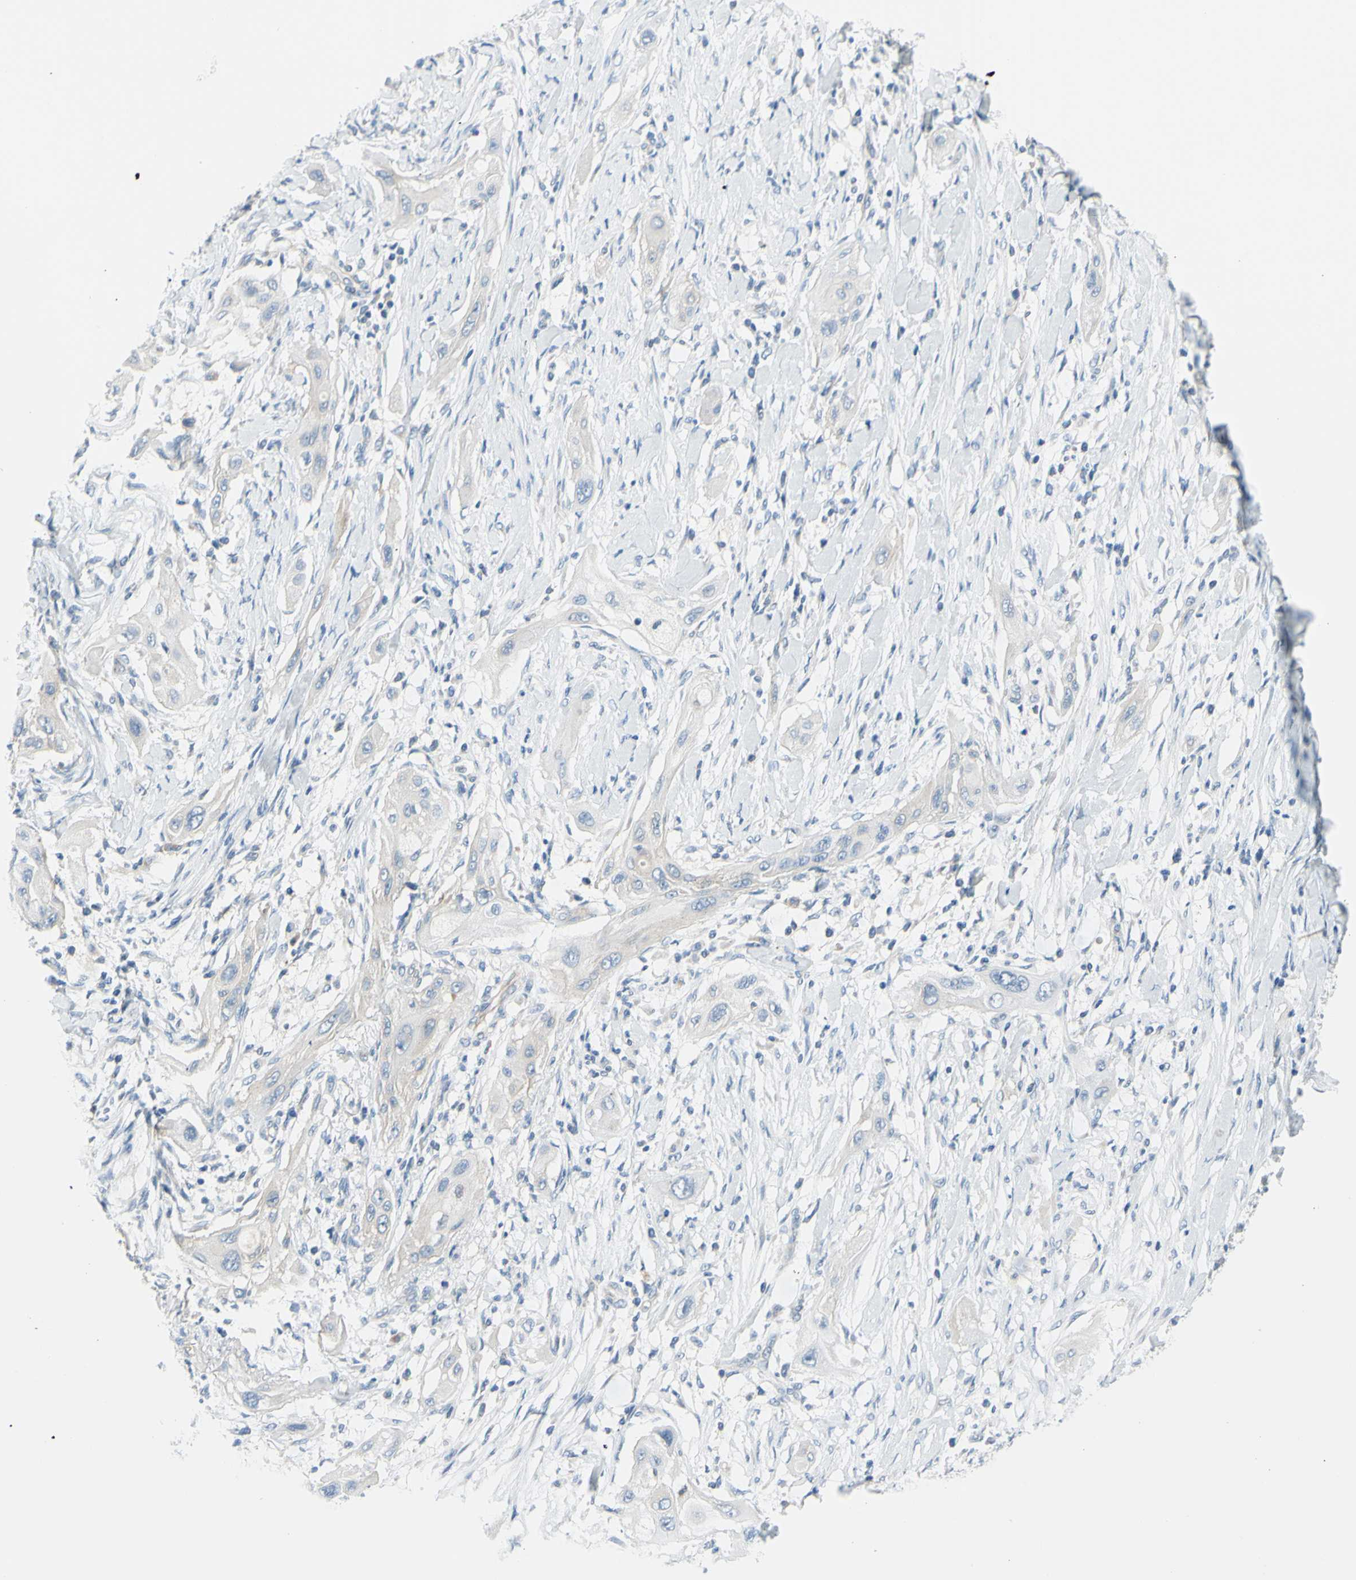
{"staining": {"intensity": "negative", "quantity": "none", "location": "none"}, "tissue": "lung cancer", "cell_type": "Tumor cells", "image_type": "cancer", "snomed": [{"axis": "morphology", "description": "Squamous cell carcinoma, NOS"}, {"axis": "topography", "description": "Lung"}], "caption": "A micrograph of lung cancer stained for a protein shows no brown staining in tumor cells. (DAB (3,3'-diaminobenzidine) IHC with hematoxylin counter stain).", "gene": "FRMD4B", "patient": {"sex": "female", "age": 47}}